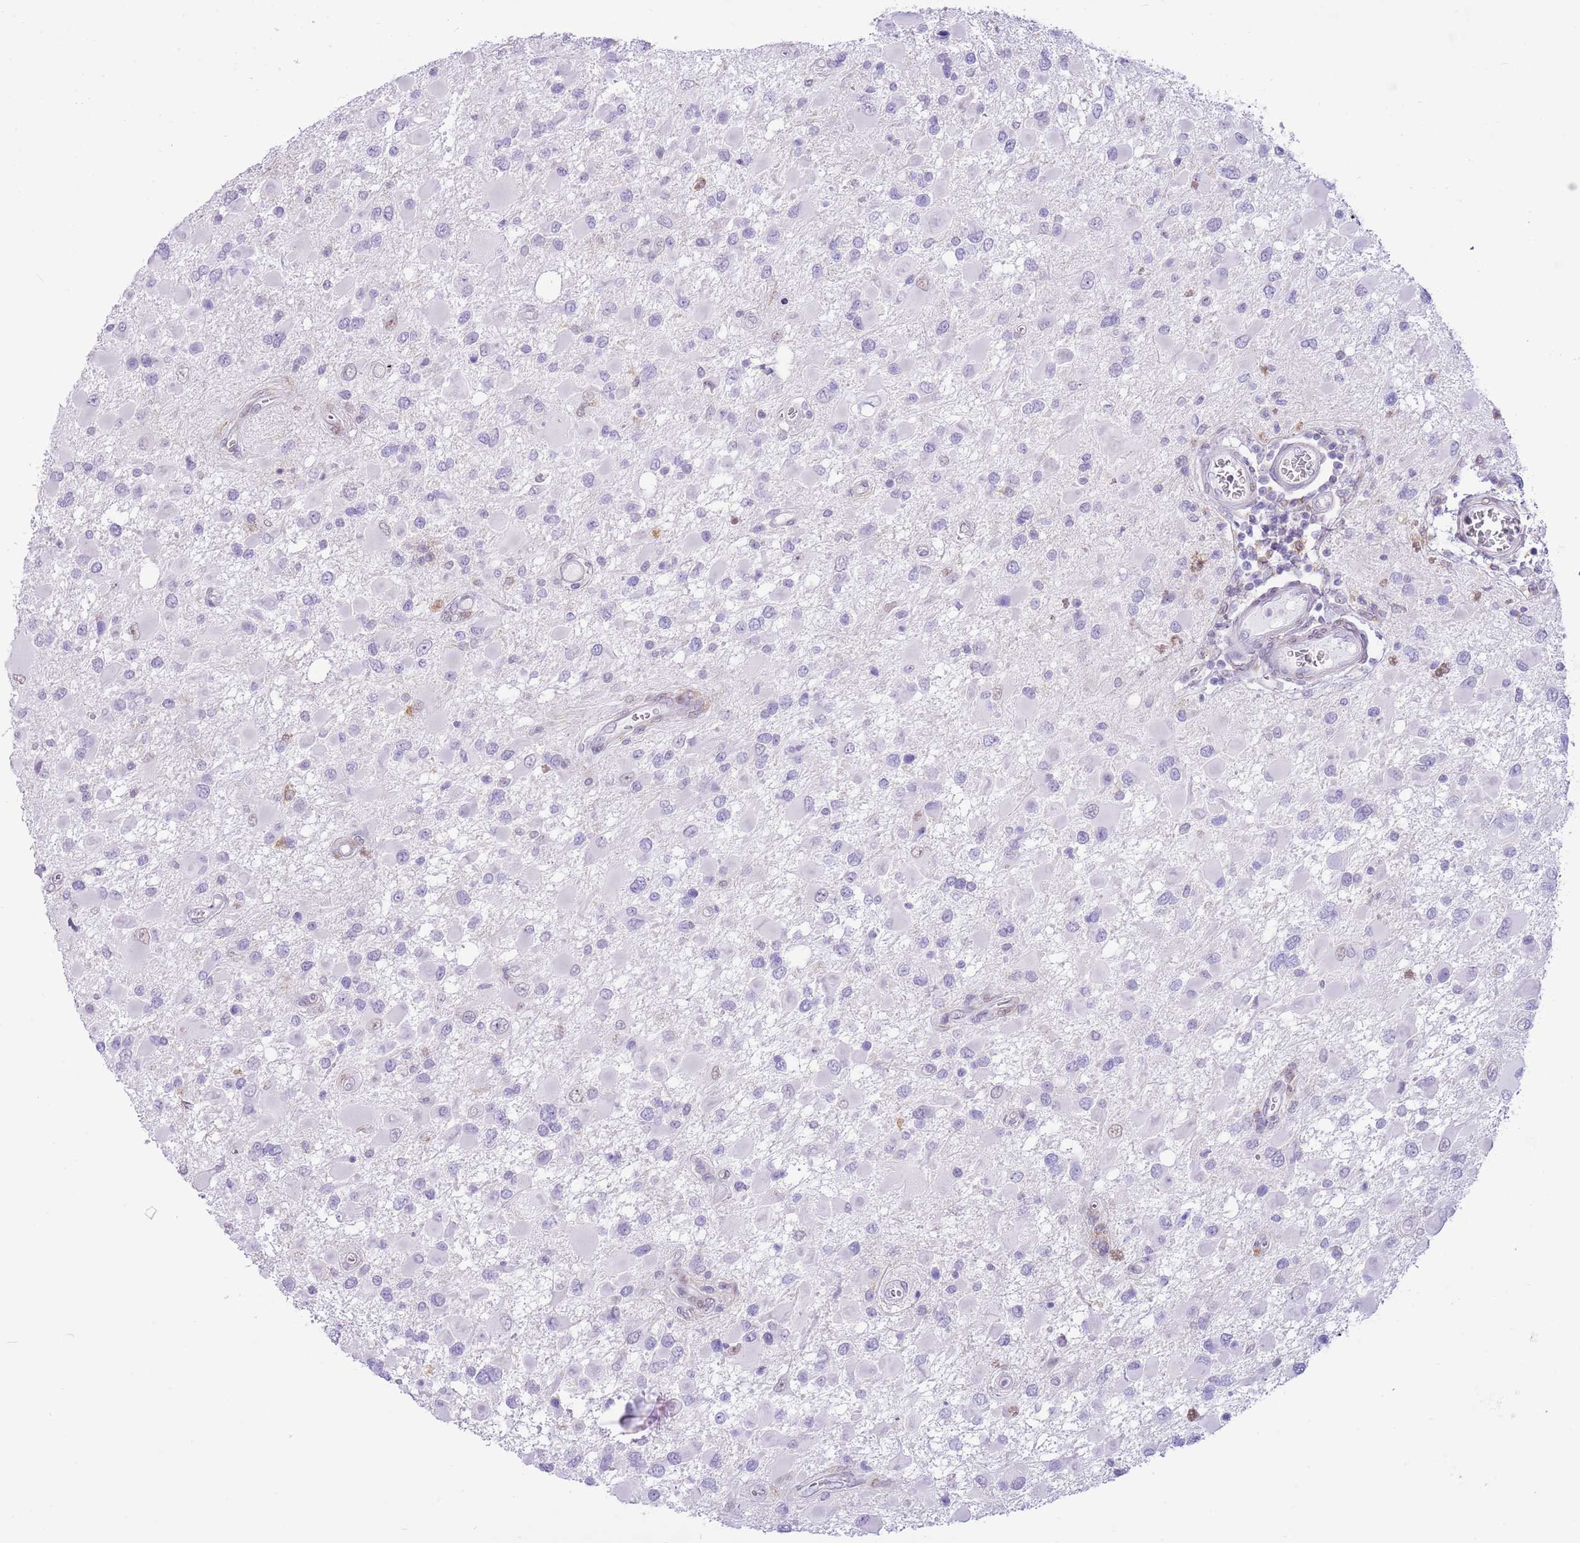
{"staining": {"intensity": "negative", "quantity": "none", "location": "none"}, "tissue": "glioma", "cell_type": "Tumor cells", "image_type": "cancer", "snomed": [{"axis": "morphology", "description": "Glioma, malignant, High grade"}, {"axis": "topography", "description": "Brain"}], "caption": "Tumor cells show no significant protein expression in glioma.", "gene": "PPP1R17", "patient": {"sex": "male", "age": 53}}